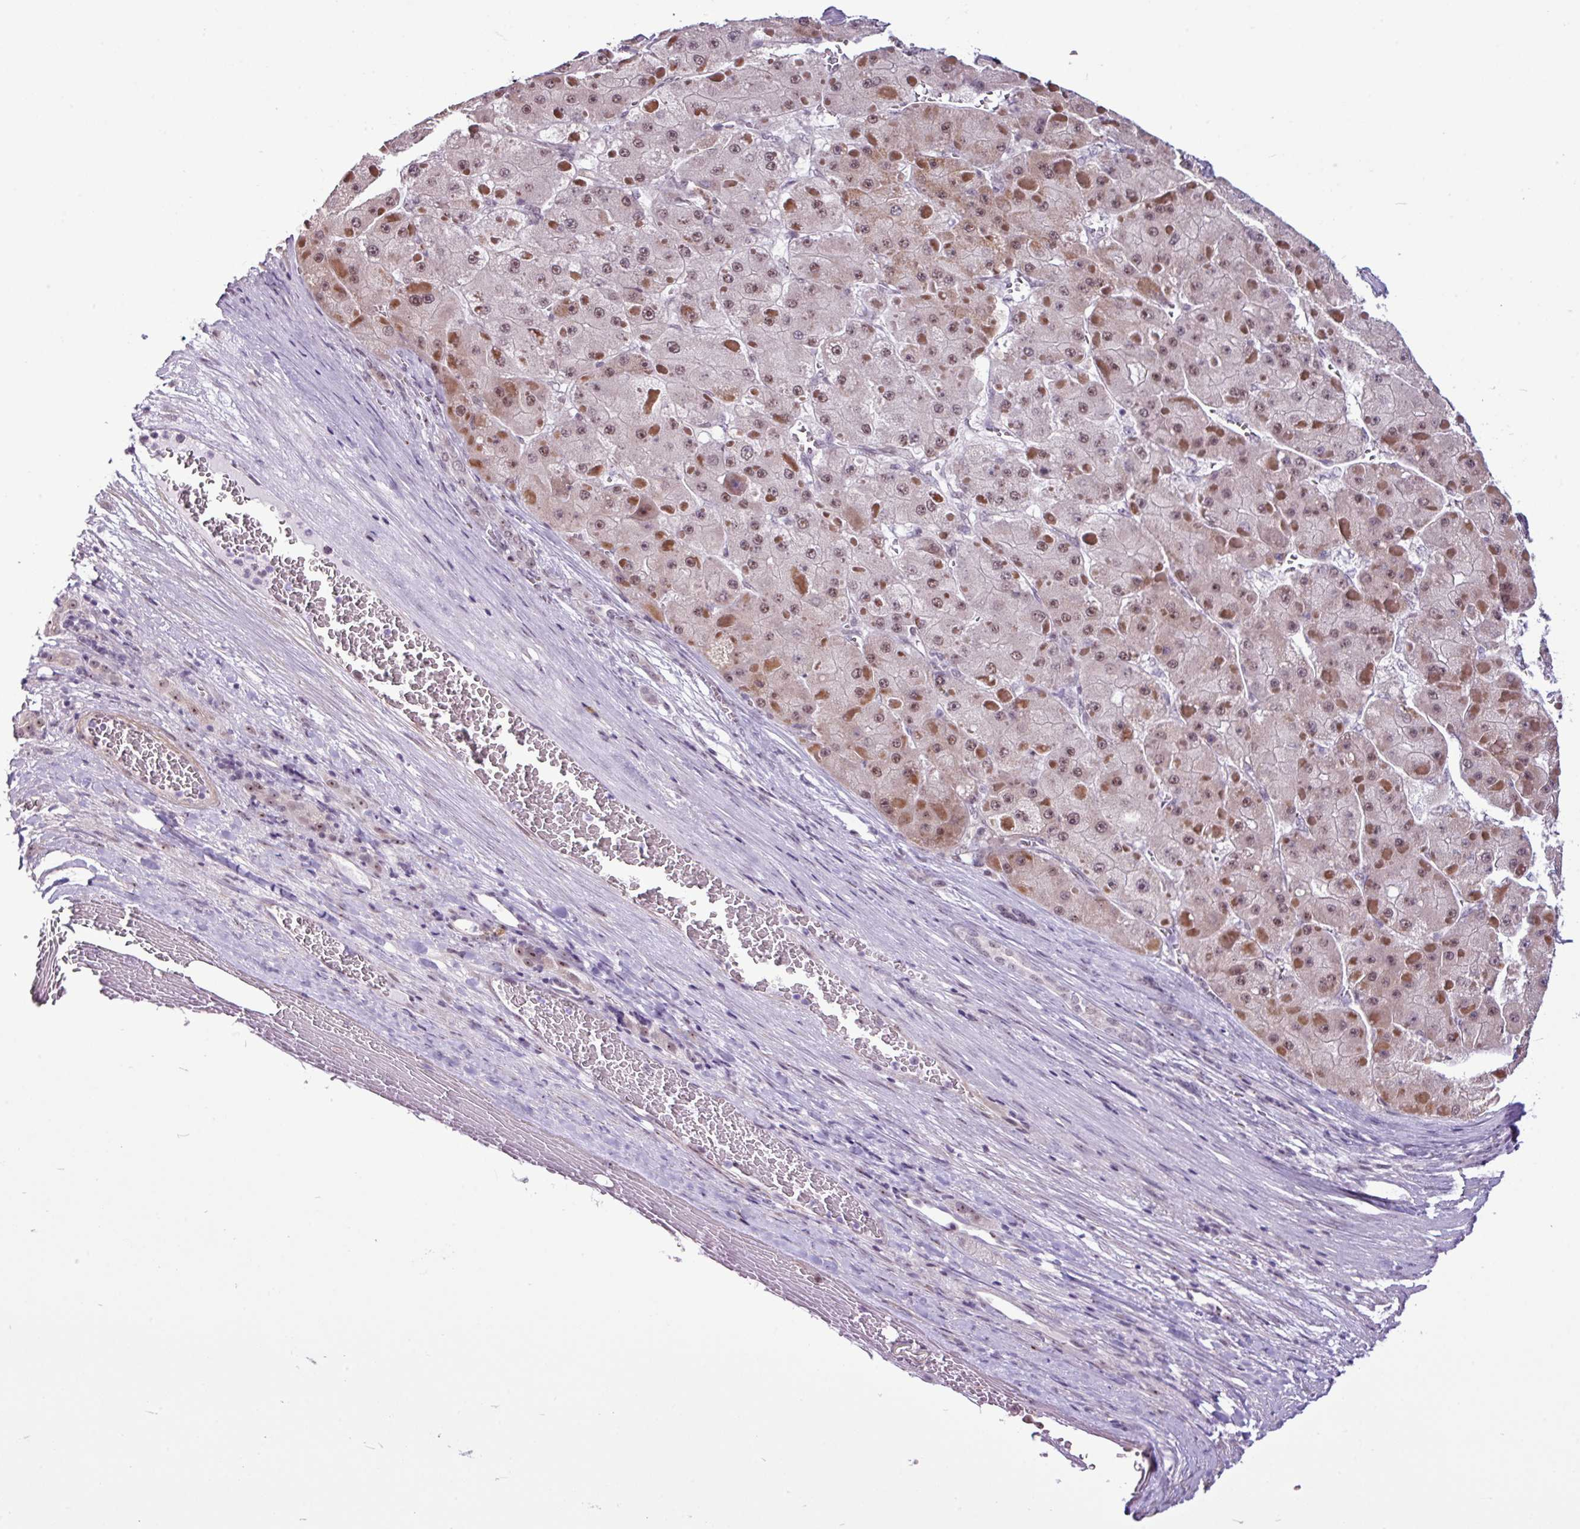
{"staining": {"intensity": "moderate", "quantity": ">75%", "location": "cytoplasmic/membranous,nuclear"}, "tissue": "liver cancer", "cell_type": "Tumor cells", "image_type": "cancer", "snomed": [{"axis": "morphology", "description": "Carcinoma, Hepatocellular, NOS"}, {"axis": "topography", "description": "Liver"}], "caption": "DAB (3,3'-diaminobenzidine) immunohistochemical staining of human liver cancer displays moderate cytoplasmic/membranous and nuclear protein positivity in approximately >75% of tumor cells.", "gene": "UTP18", "patient": {"sex": "female", "age": 73}}